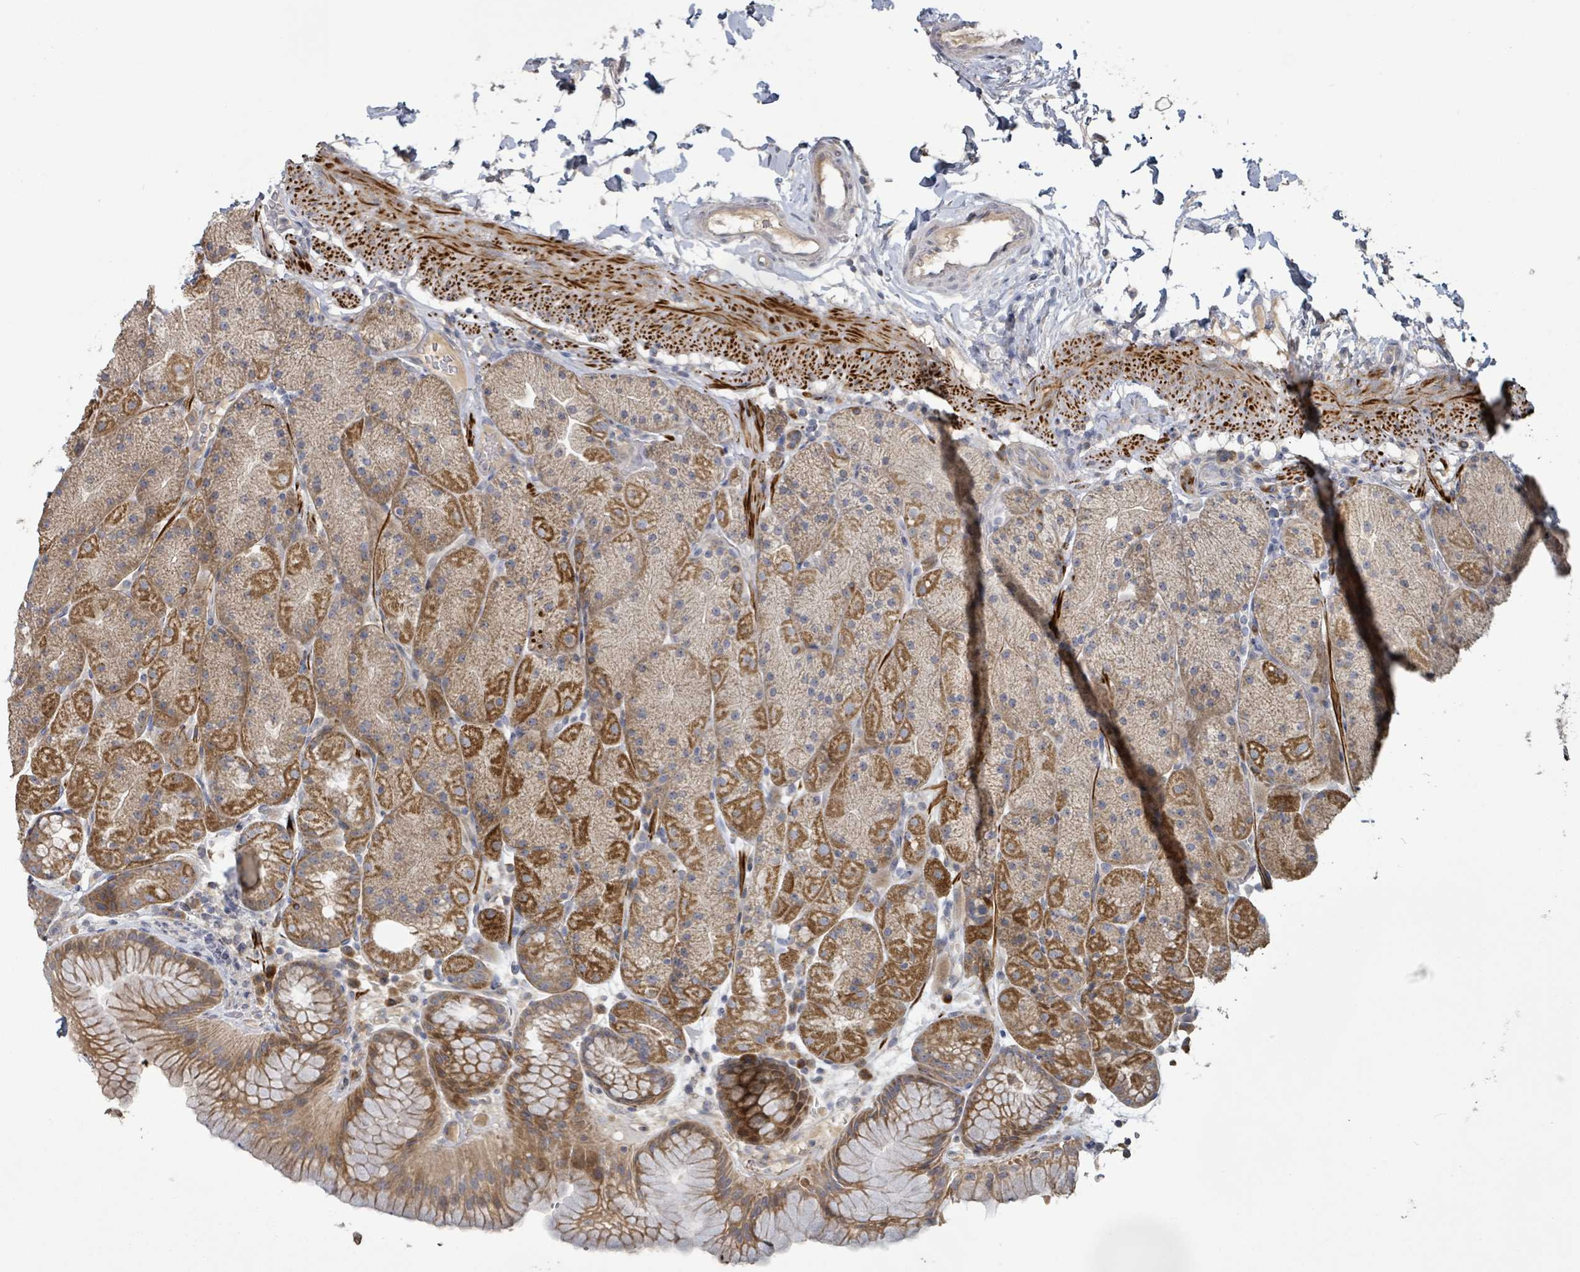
{"staining": {"intensity": "strong", "quantity": ">75%", "location": "cytoplasmic/membranous"}, "tissue": "stomach", "cell_type": "Glandular cells", "image_type": "normal", "snomed": [{"axis": "morphology", "description": "Normal tissue, NOS"}, {"axis": "topography", "description": "Stomach, upper"}, {"axis": "topography", "description": "Stomach, lower"}], "caption": "Stomach stained with immunohistochemistry (IHC) reveals strong cytoplasmic/membranous staining in approximately >75% of glandular cells.", "gene": "KCNS2", "patient": {"sex": "male", "age": 67}}